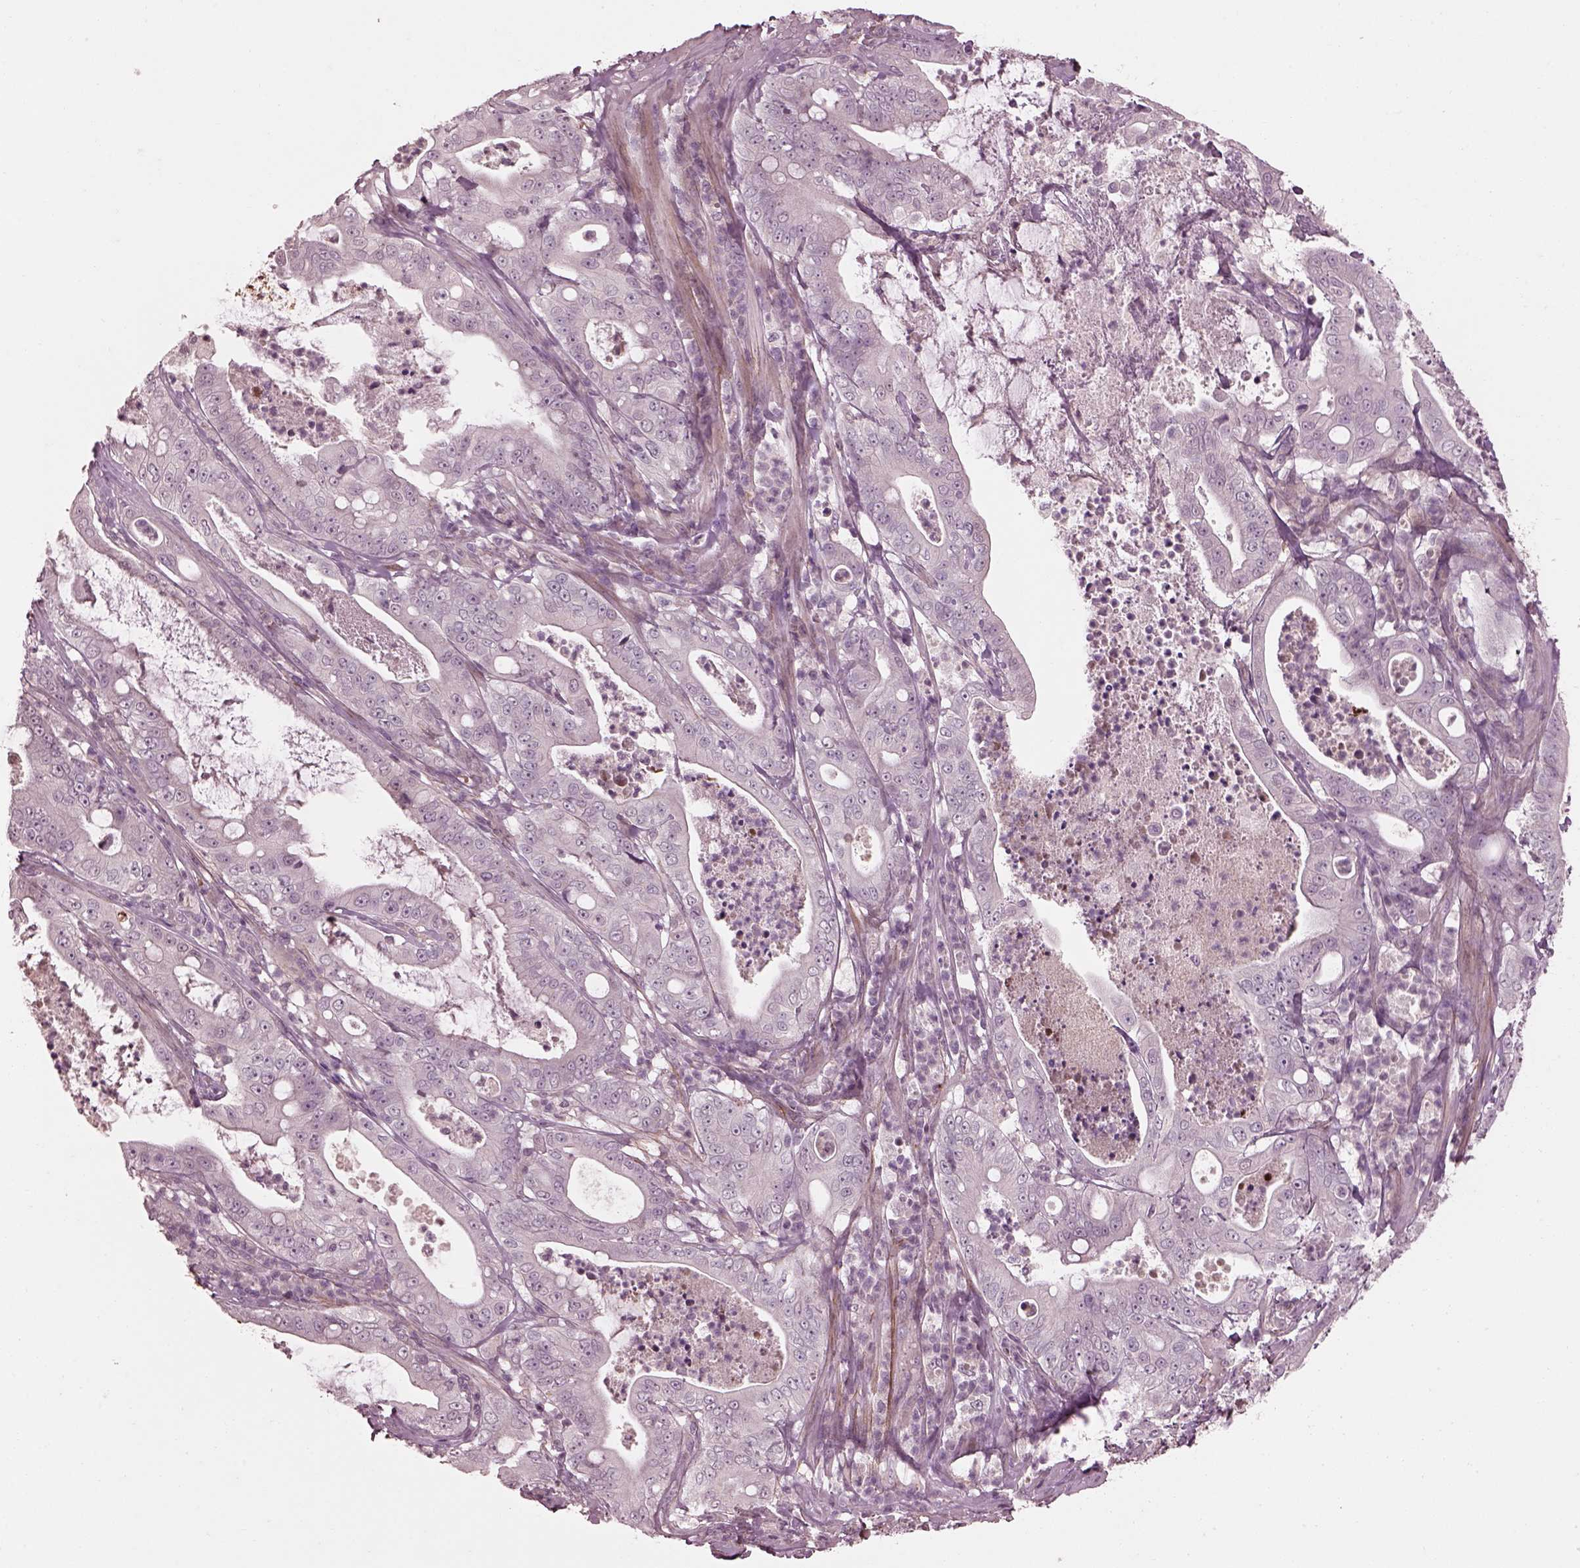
{"staining": {"intensity": "negative", "quantity": "none", "location": "none"}, "tissue": "pancreatic cancer", "cell_type": "Tumor cells", "image_type": "cancer", "snomed": [{"axis": "morphology", "description": "Adenocarcinoma, NOS"}, {"axis": "topography", "description": "Pancreas"}], "caption": "Micrograph shows no protein positivity in tumor cells of pancreatic cancer (adenocarcinoma) tissue.", "gene": "EFEMP1", "patient": {"sex": "male", "age": 71}}